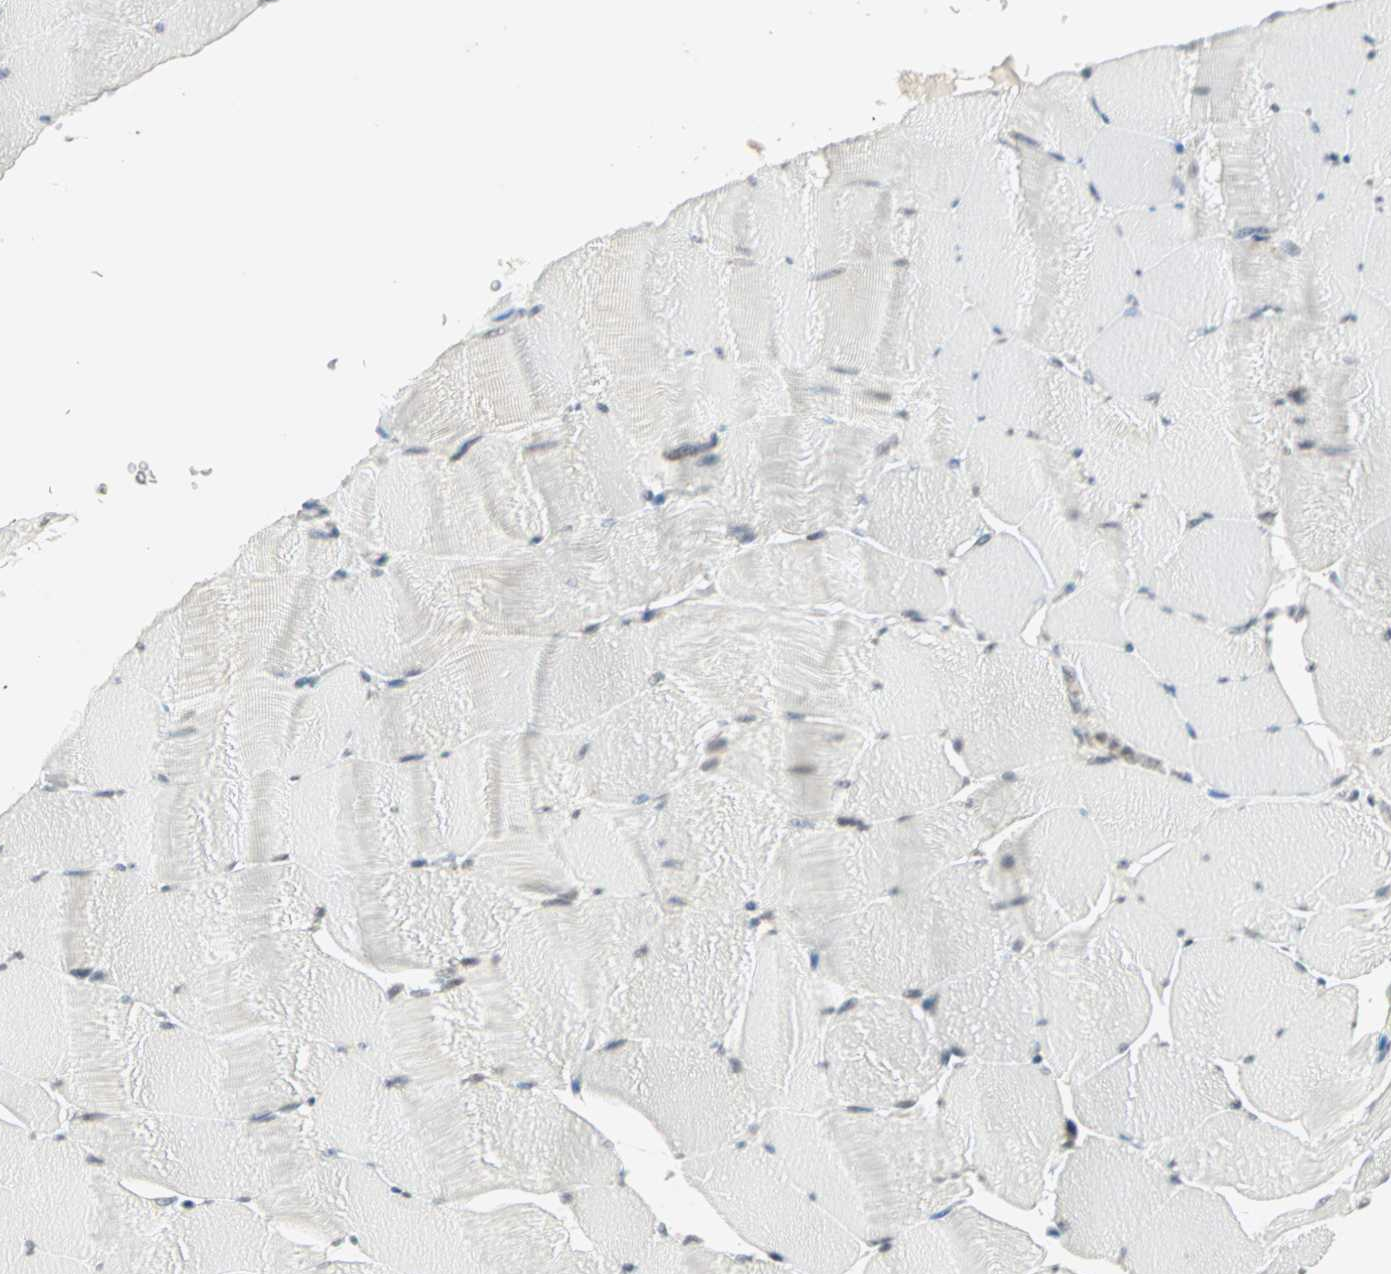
{"staining": {"intensity": "weak", "quantity": "<25%", "location": "cytoplasmic/membranous,nuclear"}, "tissue": "skeletal muscle", "cell_type": "Myocytes", "image_type": "normal", "snomed": [{"axis": "morphology", "description": "Normal tissue, NOS"}, {"axis": "topography", "description": "Skeletal muscle"}], "caption": "Myocytes are negative for protein expression in benign human skeletal muscle. (DAB immunohistochemistry visualized using brightfield microscopy, high magnification).", "gene": "SMAD3", "patient": {"sex": "male", "age": 62}}